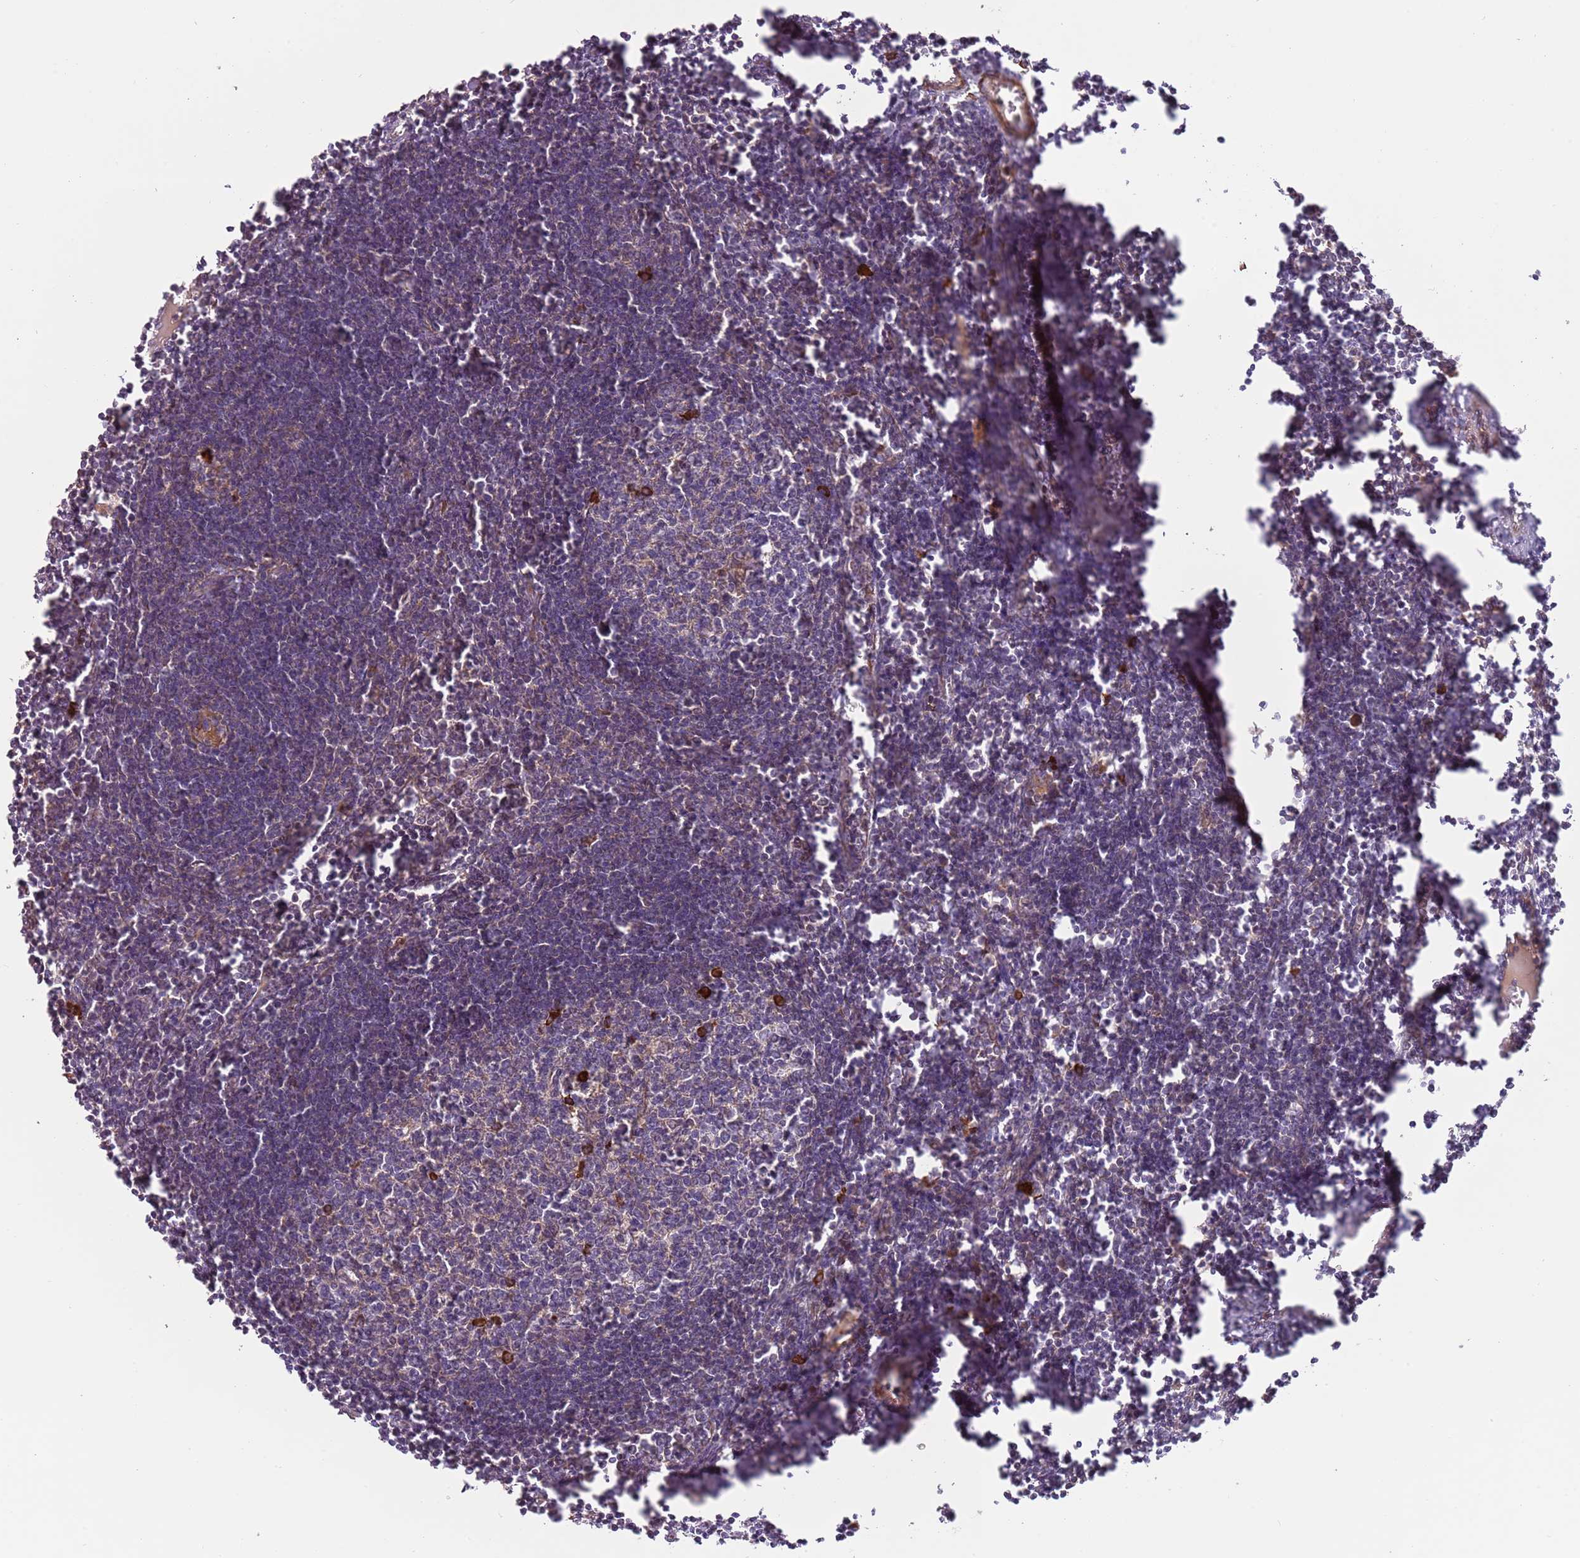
{"staining": {"intensity": "negative", "quantity": "none", "location": "none"}, "tissue": "lymph node", "cell_type": "Germinal center cells", "image_type": "normal", "snomed": [{"axis": "morphology", "description": "Normal tissue, NOS"}, {"axis": "morphology", "description": "Malignant melanoma, Metastatic site"}, {"axis": "topography", "description": "Lymph node"}], "caption": "Lymph node stained for a protein using IHC demonstrates no staining germinal center cells.", "gene": "RNF128", "patient": {"sex": "male", "age": 41}}